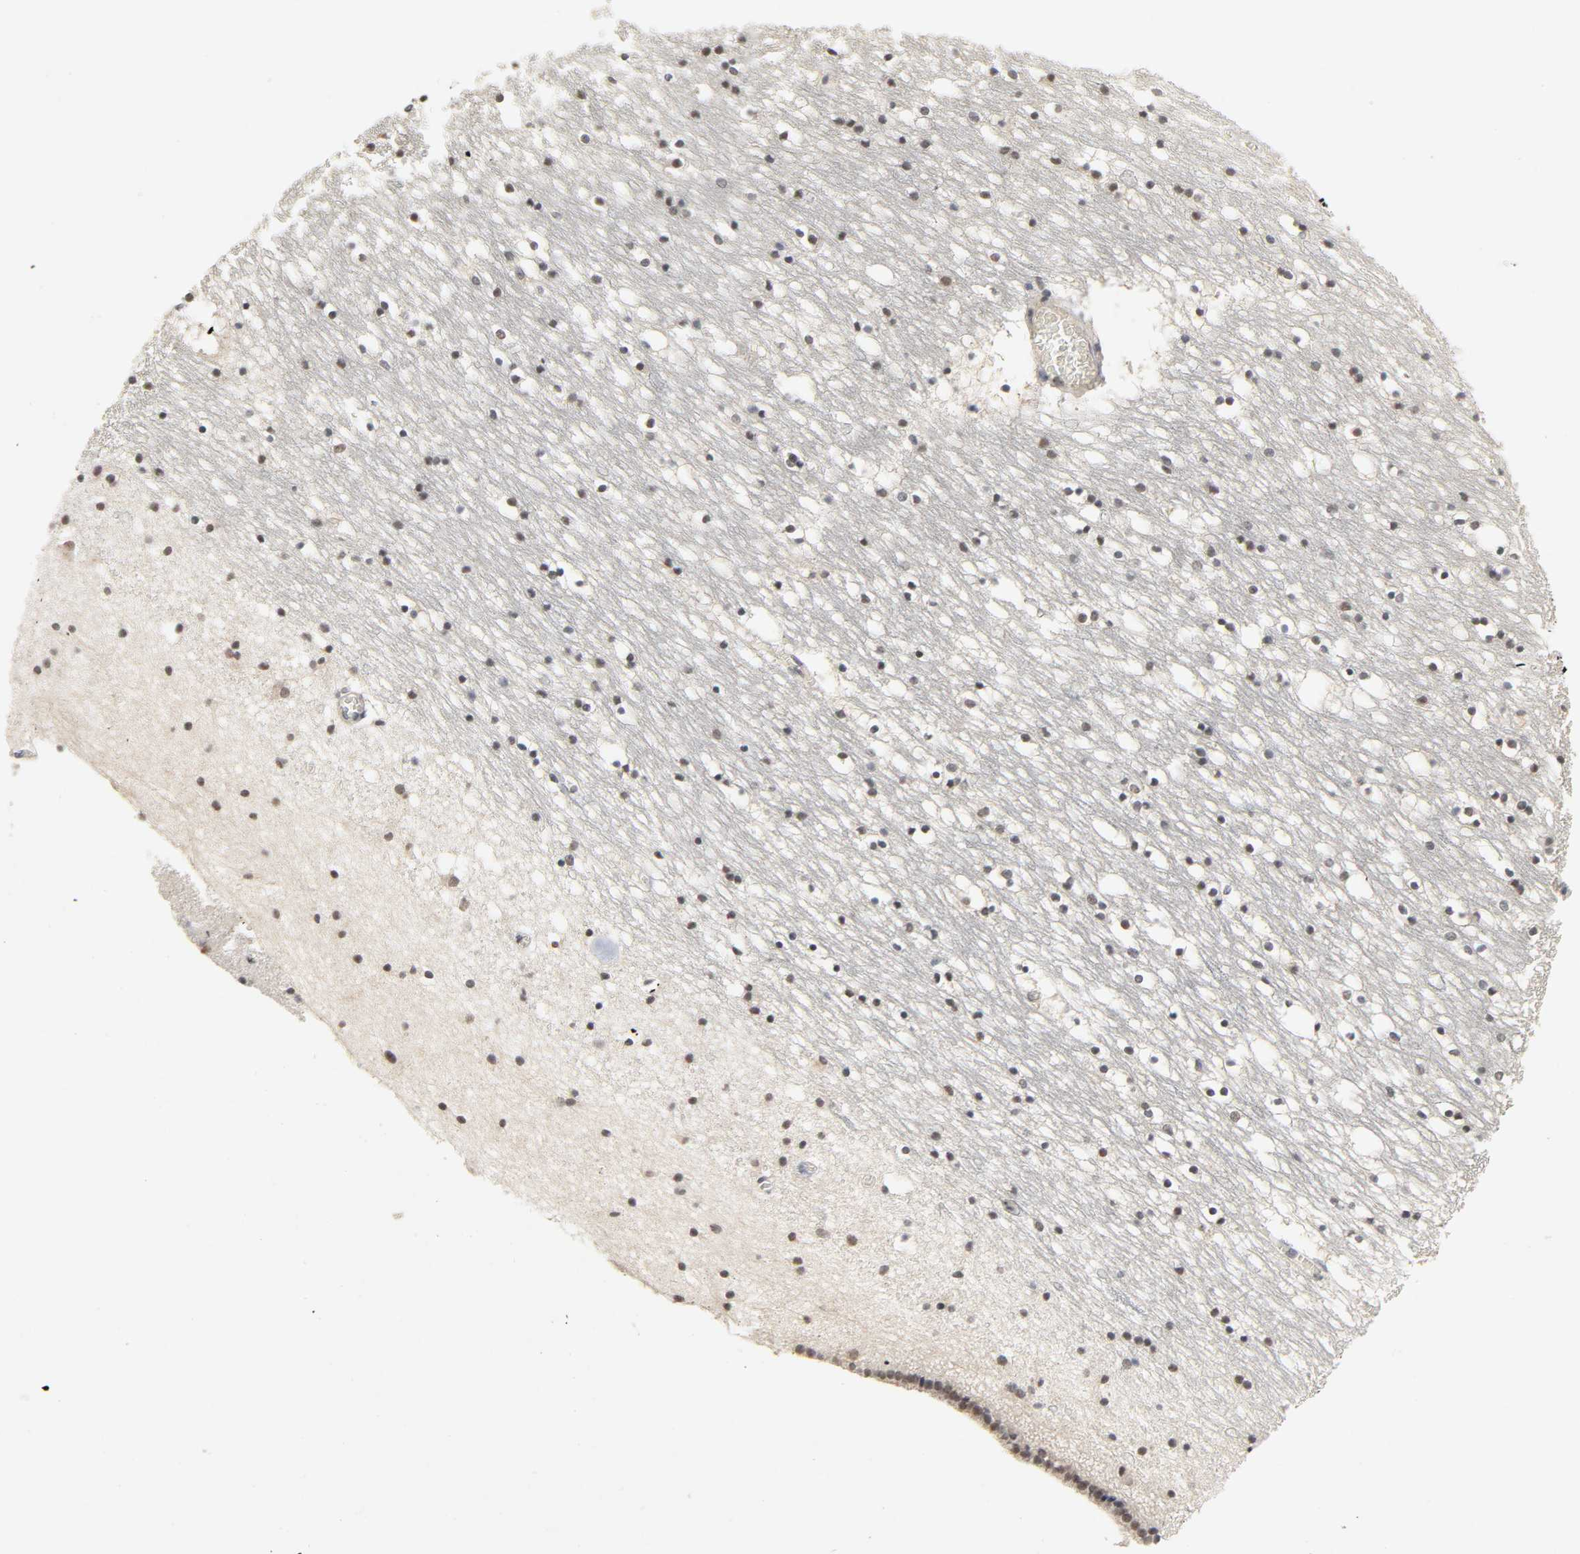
{"staining": {"intensity": "weak", "quantity": "<25%", "location": "nuclear"}, "tissue": "caudate", "cell_type": "Glial cells", "image_type": "normal", "snomed": [{"axis": "morphology", "description": "Normal tissue, NOS"}, {"axis": "topography", "description": "Lateral ventricle wall"}], "caption": "Protein analysis of unremarkable caudate shows no significant positivity in glial cells.", "gene": "MAPKAPK5", "patient": {"sex": "male", "age": 45}}